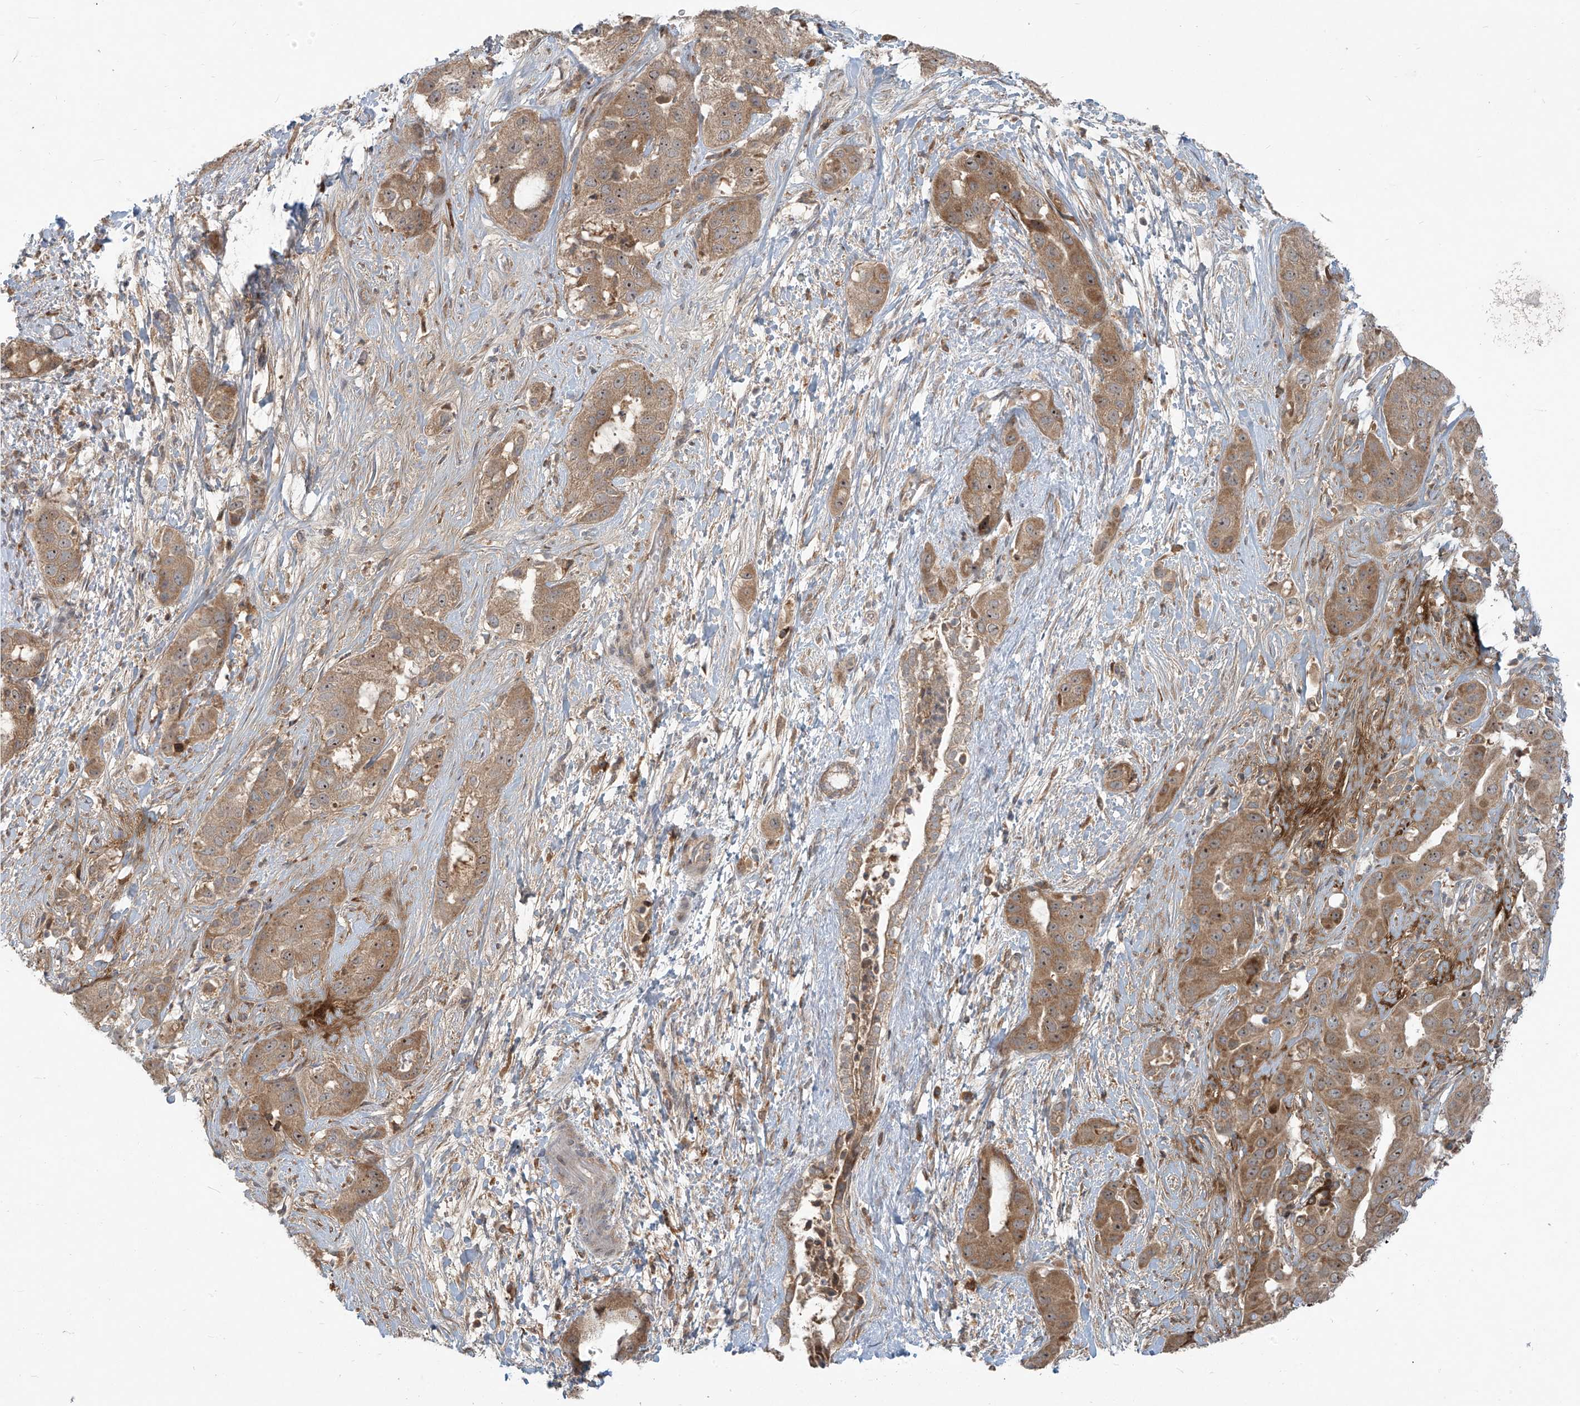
{"staining": {"intensity": "moderate", "quantity": ">75%", "location": "cytoplasmic/membranous,nuclear"}, "tissue": "liver cancer", "cell_type": "Tumor cells", "image_type": "cancer", "snomed": [{"axis": "morphology", "description": "Cholangiocarcinoma"}, {"axis": "topography", "description": "Liver"}], "caption": "Cholangiocarcinoma (liver) stained with a protein marker shows moderate staining in tumor cells.", "gene": "KATNIP", "patient": {"sex": "female", "age": 52}}